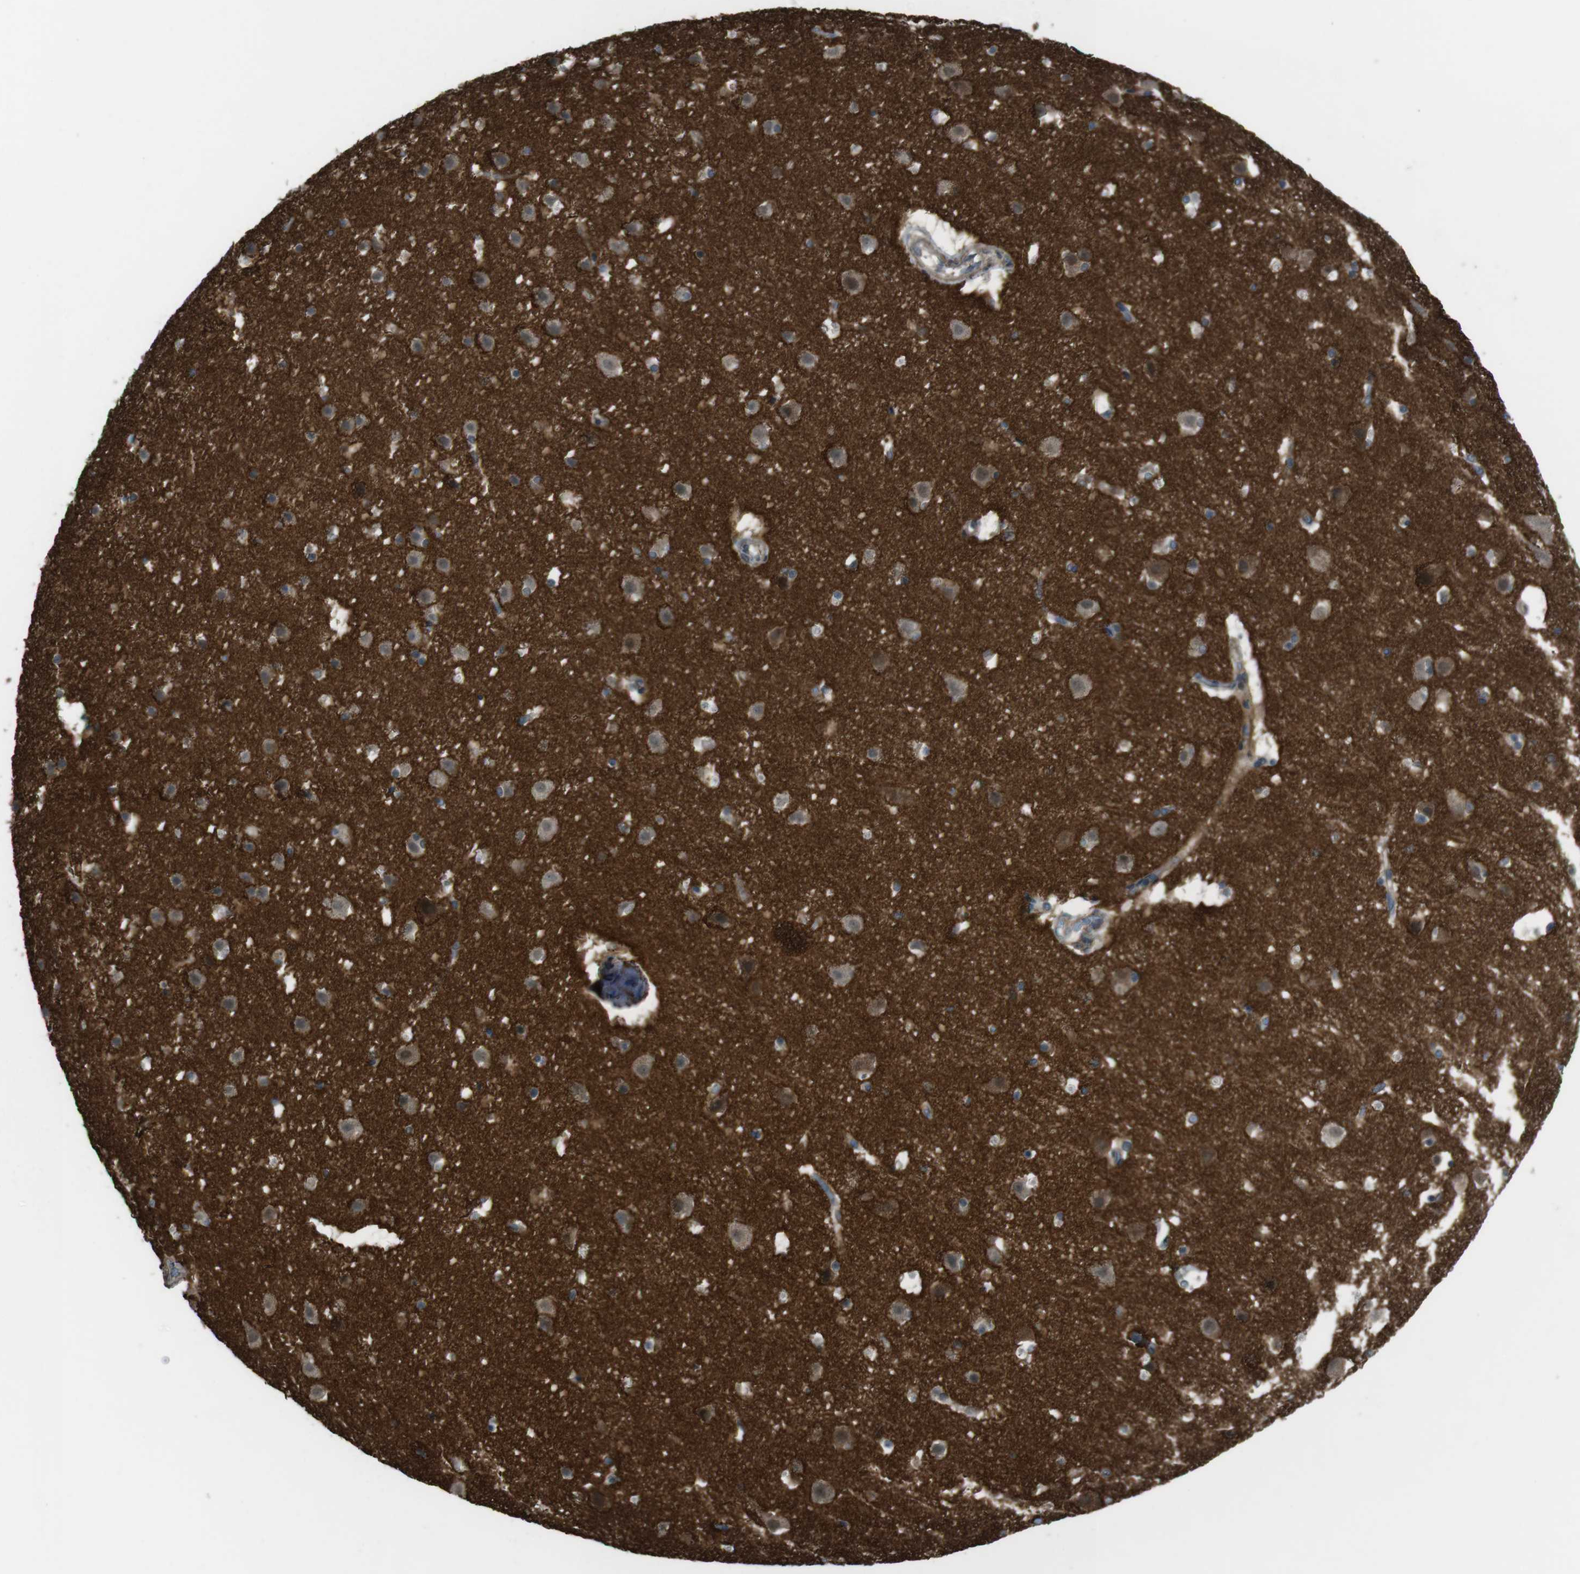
{"staining": {"intensity": "negative", "quantity": "none", "location": "none"}, "tissue": "cerebral cortex", "cell_type": "Endothelial cells", "image_type": "normal", "snomed": [{"axis": "morphology", "description": "Normal tissue, NOS"}, {"axis": "topography", "description": "Cerebral cortex"}], "caption": "Immunohistochemistry (IHC) photomicrograph of normal cerebral cortex: cerebral cortex stained with DAB shows no significant protein positivity in endothelial cells.", "gene": "ANK2", "patient": {"sex": "male", "age": 45}}